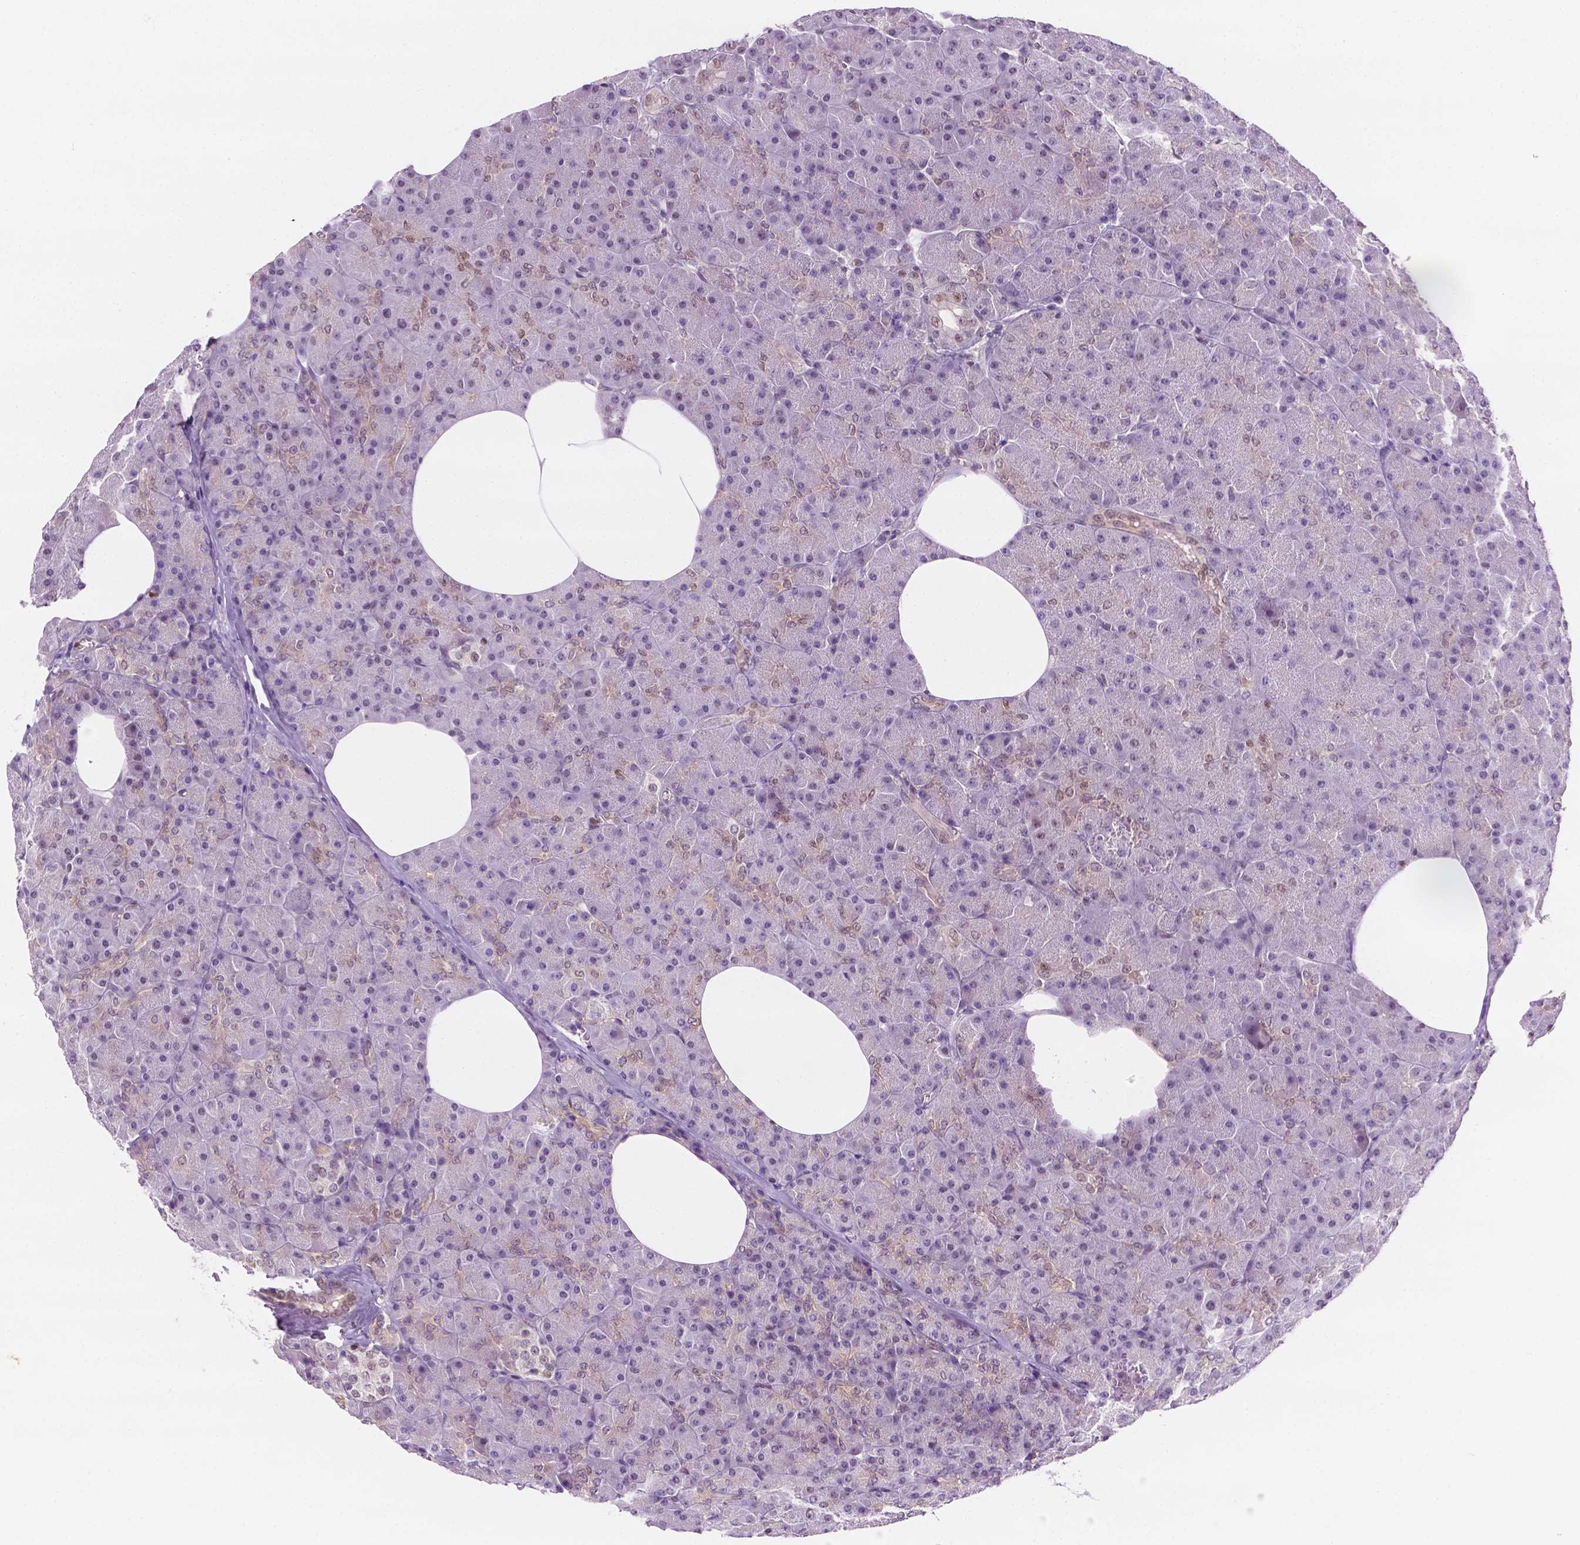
{"staining": {"intensity": "weak", "quantity": "25%-75%", "location": "nuclear"}, "tissue": "pancreas", "cell_type": "Exocrine glandular cells", "image_type": "normal", "snomed": [{"axis": "morphology", "description": "Normal tissue, NOS"}, {"axis": "topography", "description": "Pancreas"}], "caption": "Immunohistochemical staining of benign pancreas demonstrates 25%-75% levels of weak nuclear protein staining in about 25%-75% of exocrine glandular cells.", "gene": "ERF", "patient": {"sex": "female", "age": 45}}